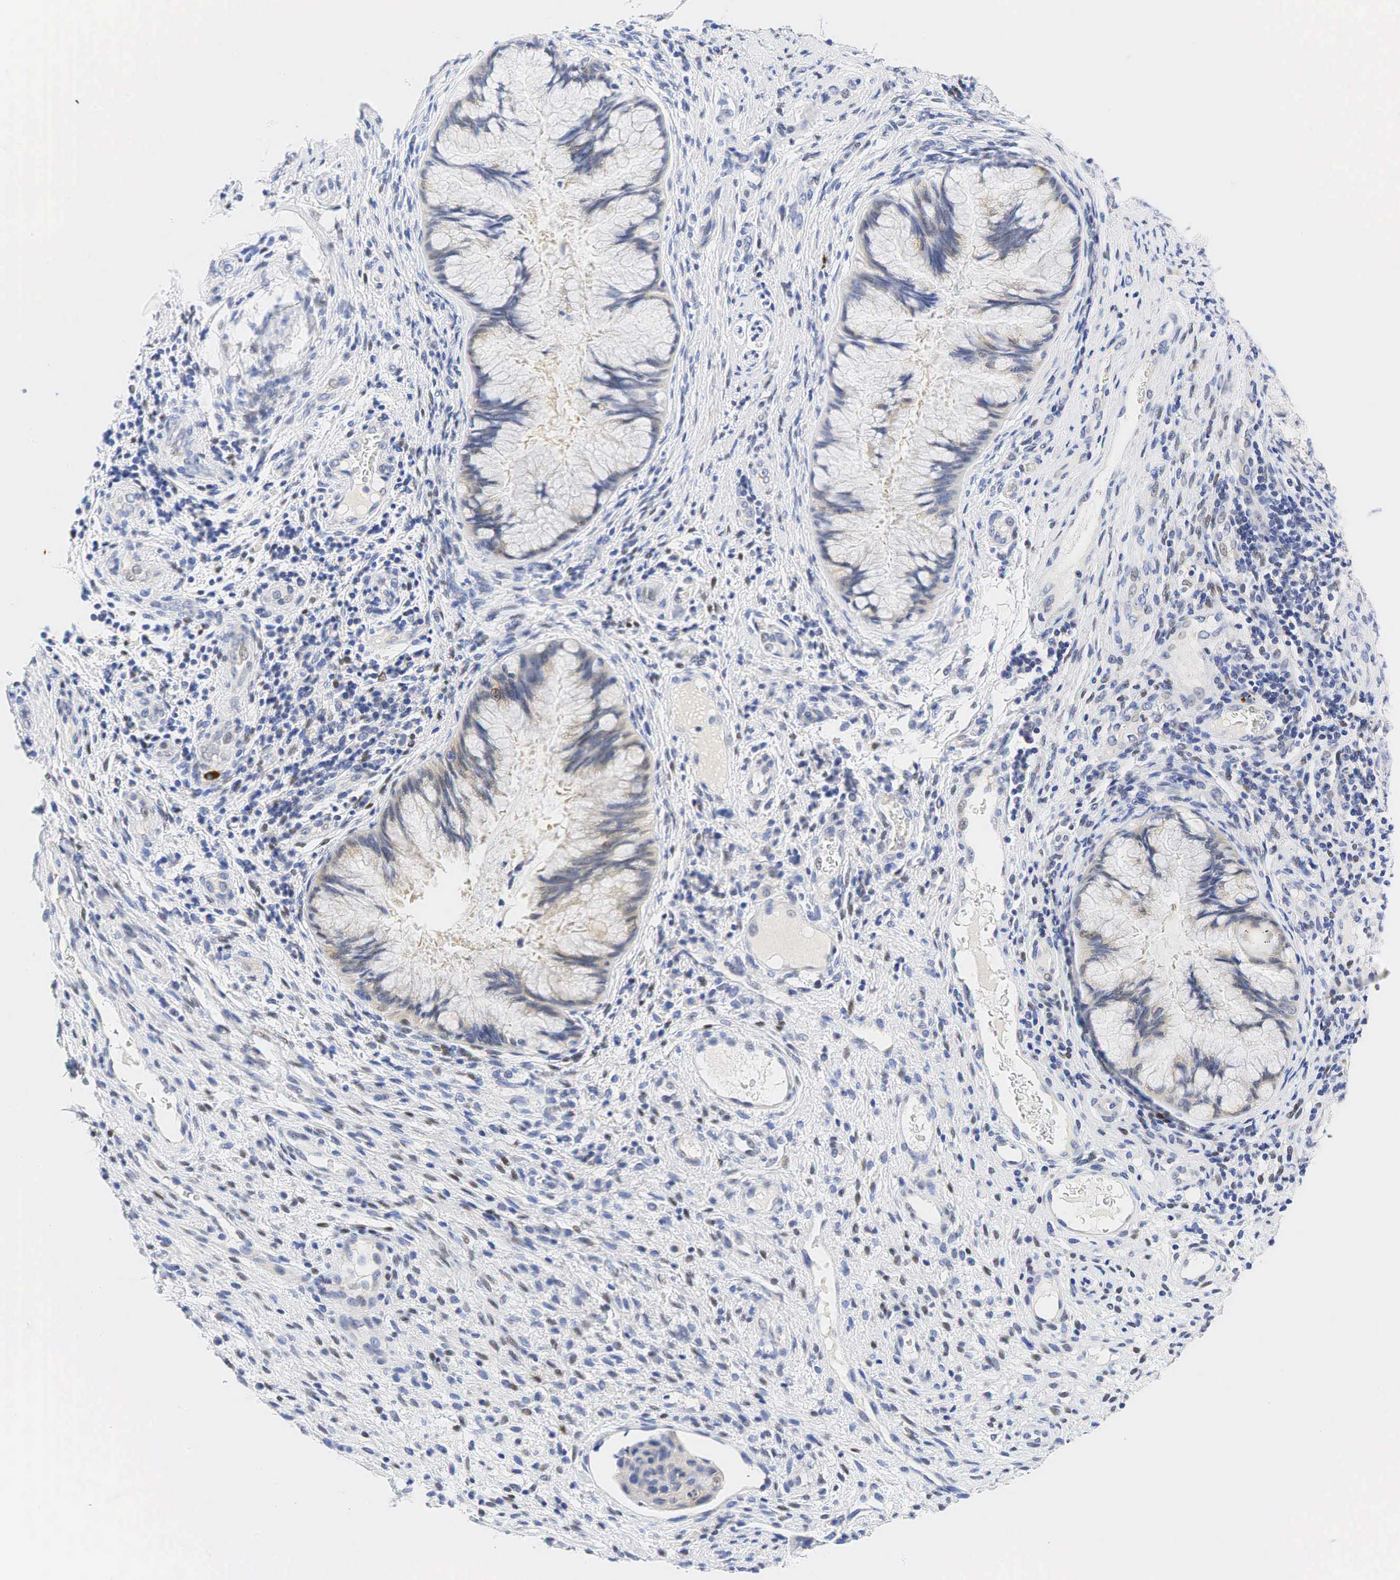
{"staining": {"intensity": "weak", "quantity": "25%-75%", "location": "cytoplasmic/membranous"}, "tissue": "cervical cancer", "cell_type": "Tumor cells", "image_type": "cancer", "snomed": [{"axis": "morphology", "description": "Squamous cell carcinoma, NOS"}, {"axis": "topography", "description": "Cervix"}], "caption": "Immunohistochemical staining of human cervical cancer reveals low levels of weak cytoplasmic/membranous protein staining in approximately 25%-75% of tumor cells. The staining was performed using DAB (3,3'-diaminobenzidine), with brown indicating positive protein expression. Nuclei are stained blue with hematoxylin.", "gene": "AR", "patient": {"sex": "female", "age": 41}}